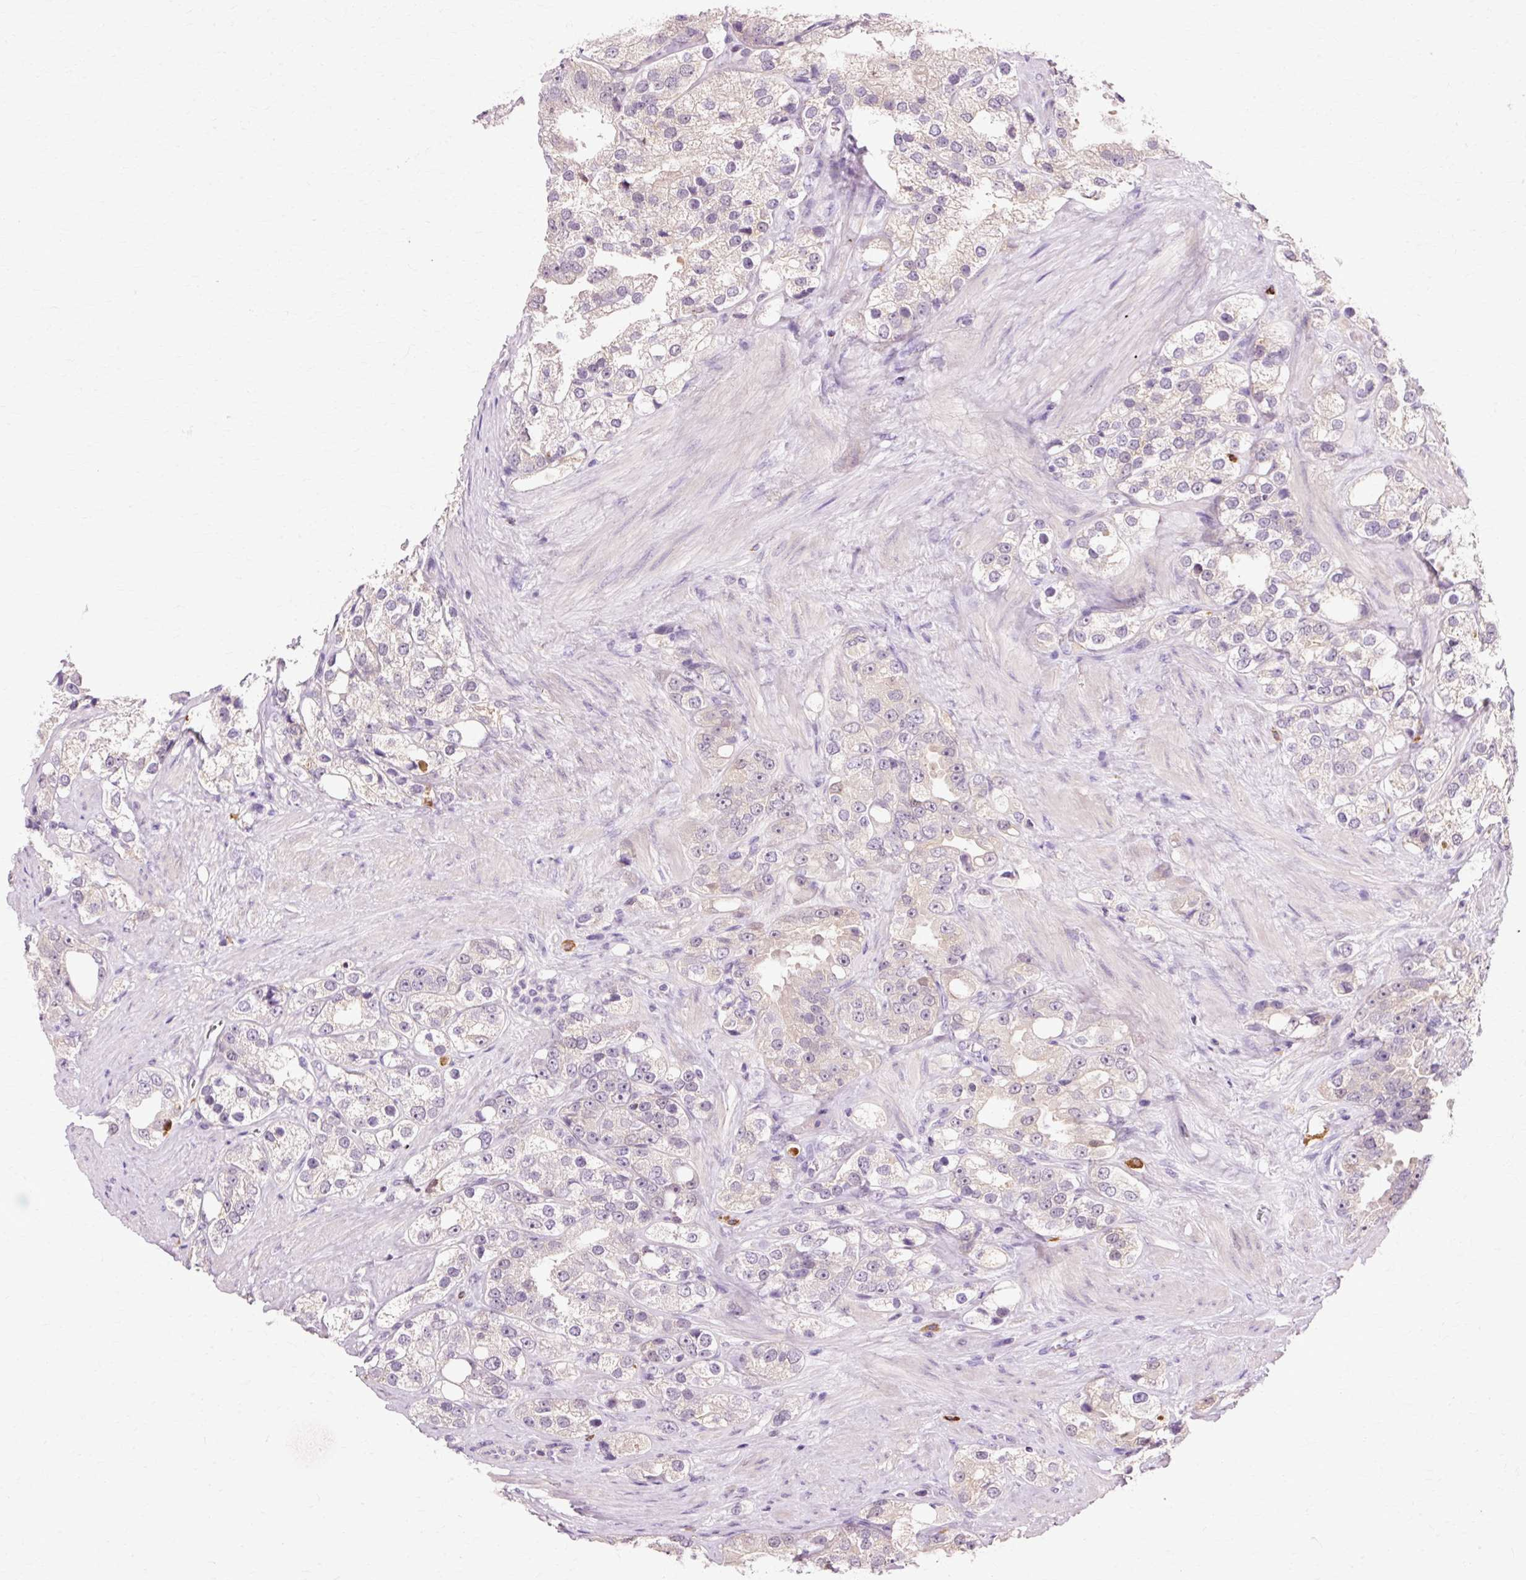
{"staining": {"intensity": "negative", "quantity": "none", "location": "none"}, "tissue": "prostate cancer", "cell_type": "Tumor cells", "image_type": "cancer", "snomed": [{"axis": "morphology", "description": "Adenocarcinoma, NOS"}, {"axis": "topography", "description": "Prostate"}], "caption": "The immunohistochemistry histopathology image has no significant staining in tumor cells of prostate cancer tissue.", "gene": "VN1R2", "patient": {"sex": "male", "age": 79}}